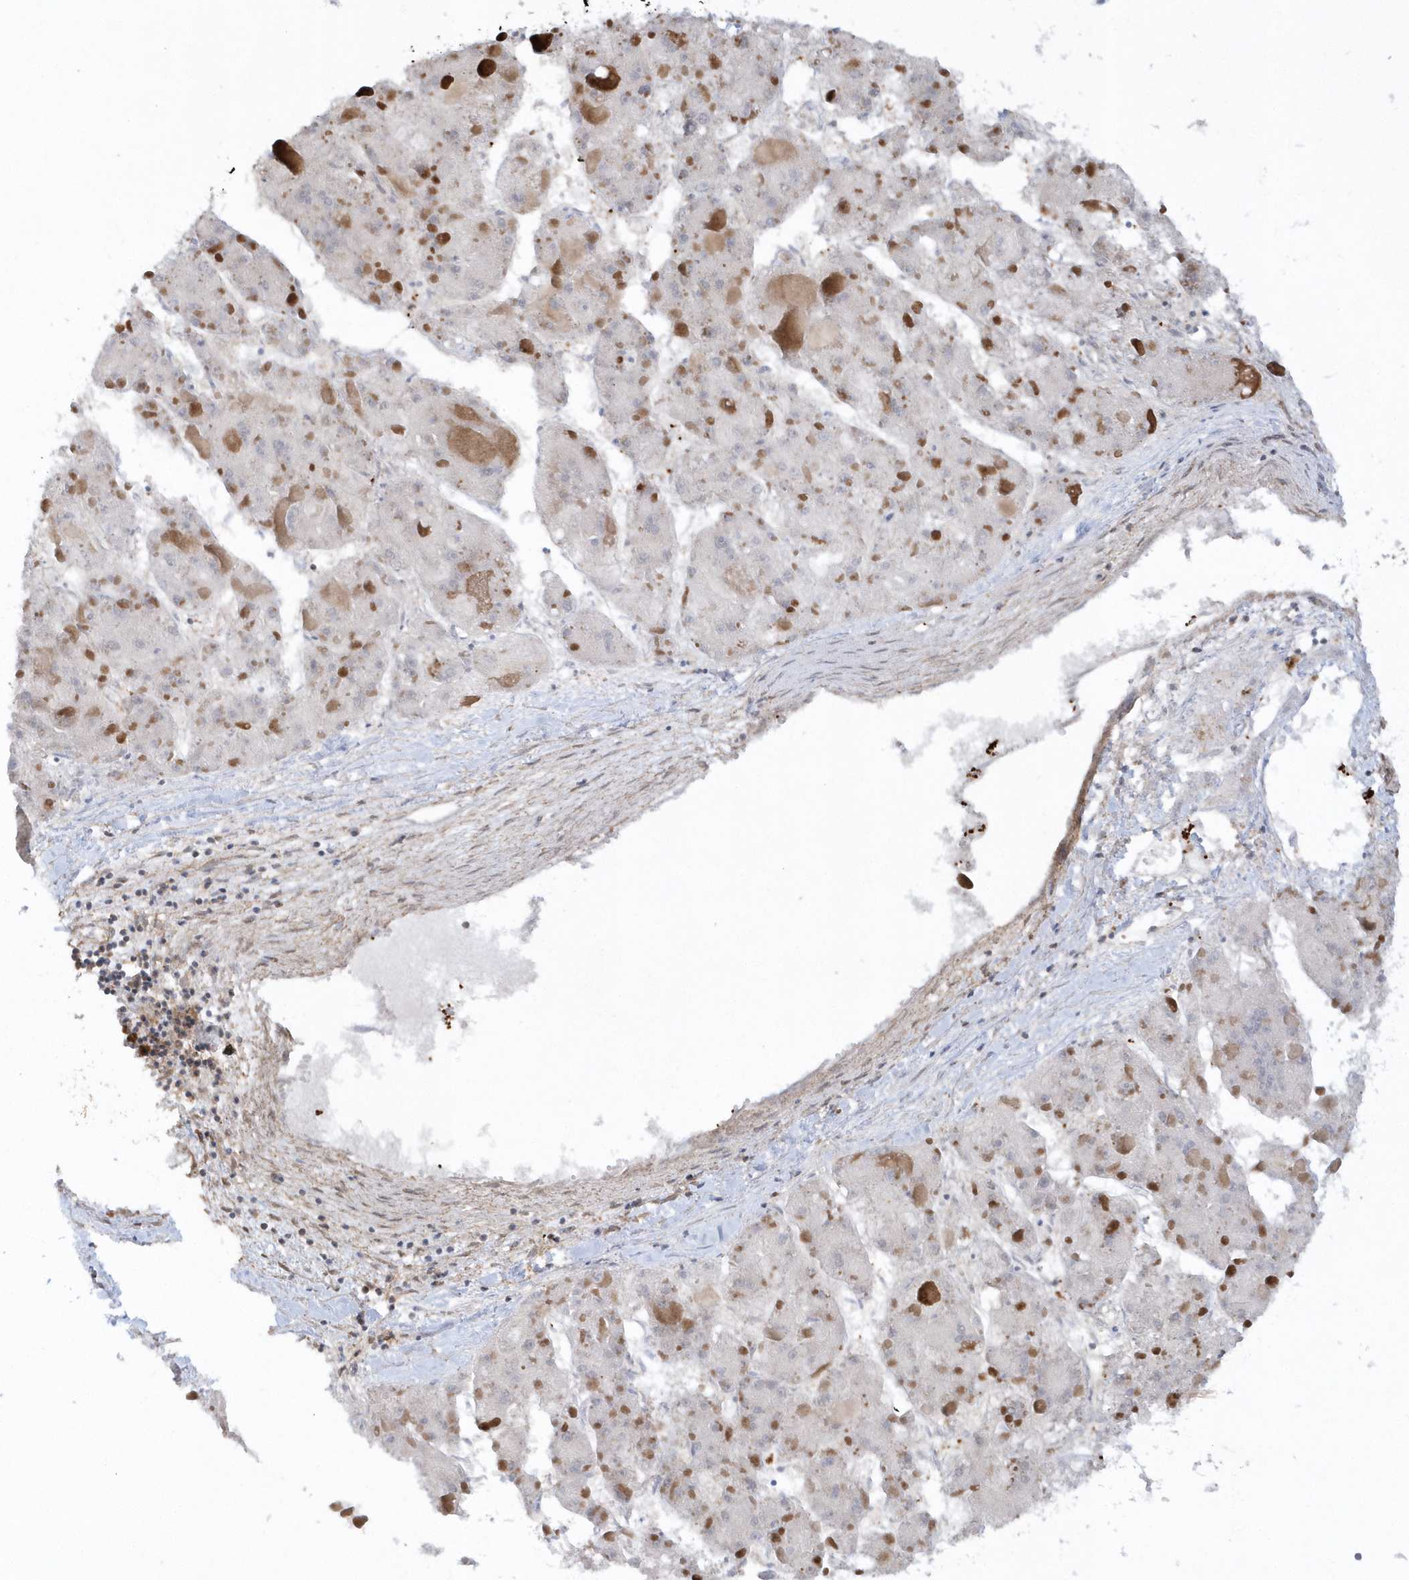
{"staining": {"intensity": "negative", "quantity": "none", "location": "none"}, "tissue": "liver cancer", "cell_type": "Tumor cells", "image_type": "cancer", "snomed": [{"axis": "morphology", "description": "Carcinoma, Hepatocellular, NOS"}, {"axis": "topography", "description": "Liver"}], "caption": "The histopathology image shows no staining of tumor cells in hepatocellular carcinoma (liver).", "gene": "BSN", "patient": {"sex": "female", "age": 73}}